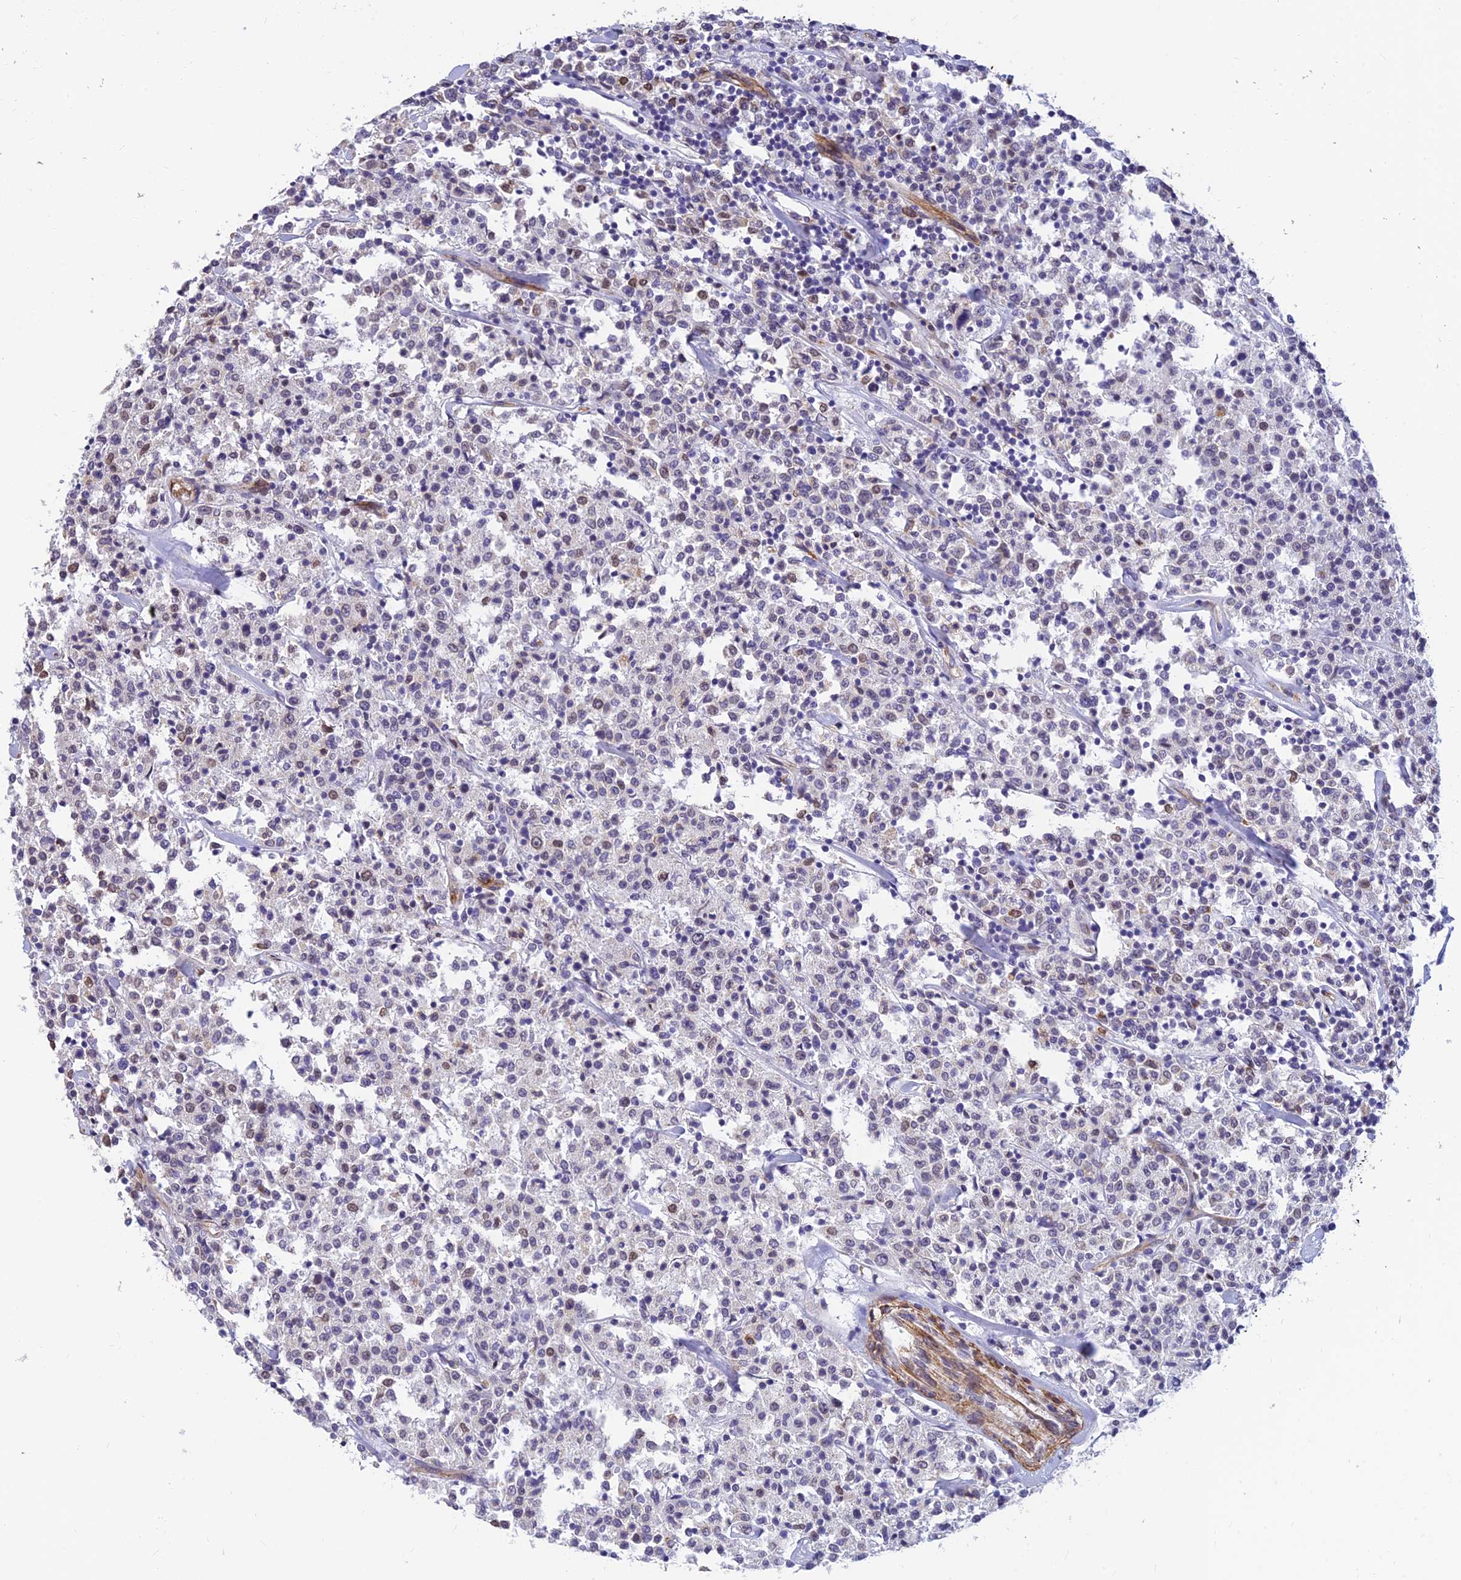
{"staining": {"intensity": "negative", "quantity": "none", "location": "none"}, "tissue": "lymphoma", "cell_type": "Tumor cells", "image_type": "cancer", "snomed": [{"axis": "morphology", "description": "Malignant lymphoma, non-Hodgkin's type, Low grade"}, {"axis": "topography", "description": "Small intestine"}], "caption": "This is an immunohistochemistry (IHC) micrograph of malignant lymphoma, non-Hodgkin's type (low-grade). There is no positivity in tumor cells.", "gene": "ALDH1L2", "patient": {"sex": "female", "age": 59}}